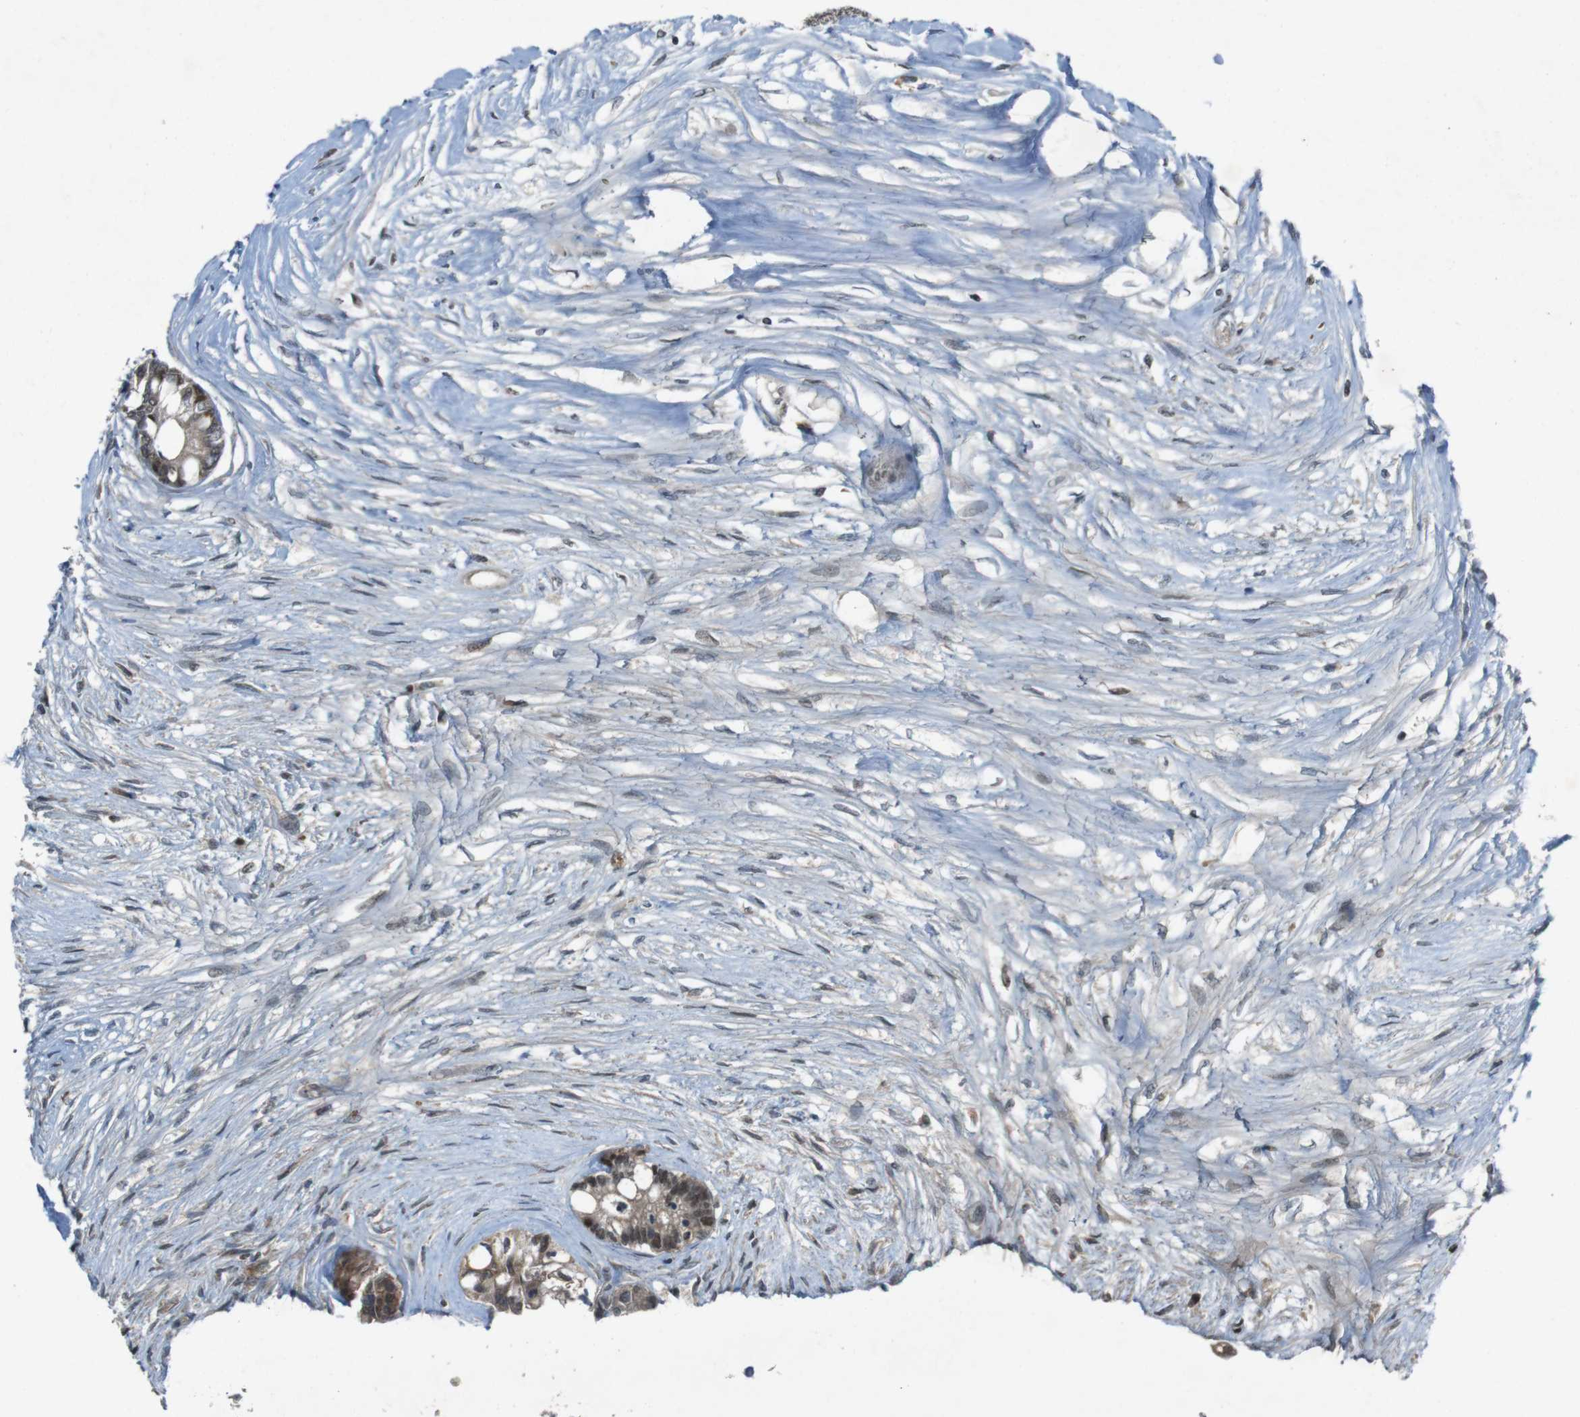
{"staining": {"intensity": "moderate", "quantity": ">75%", "location": "cytoplasmic/membranous,nuclear"}, "tissue": "colorectal cancer", "cell_type": "Tumor cells", "image_type": "cancer", "snomed": [{"axis": "morphology", "description": "Adenocarcinoma, NOS"}, {"axis": "topography", "description": "Rectum"}], "caption": "Colorectal adenocarcinoma was stained to show a protein in brown. There is medium levels of moderate cytoplasmic/membranous and nuclear positivity in approximately >75% of tumor cells.", "gene": "MAPKAPK5", "patient": {"sex": "male", "age": 63}}